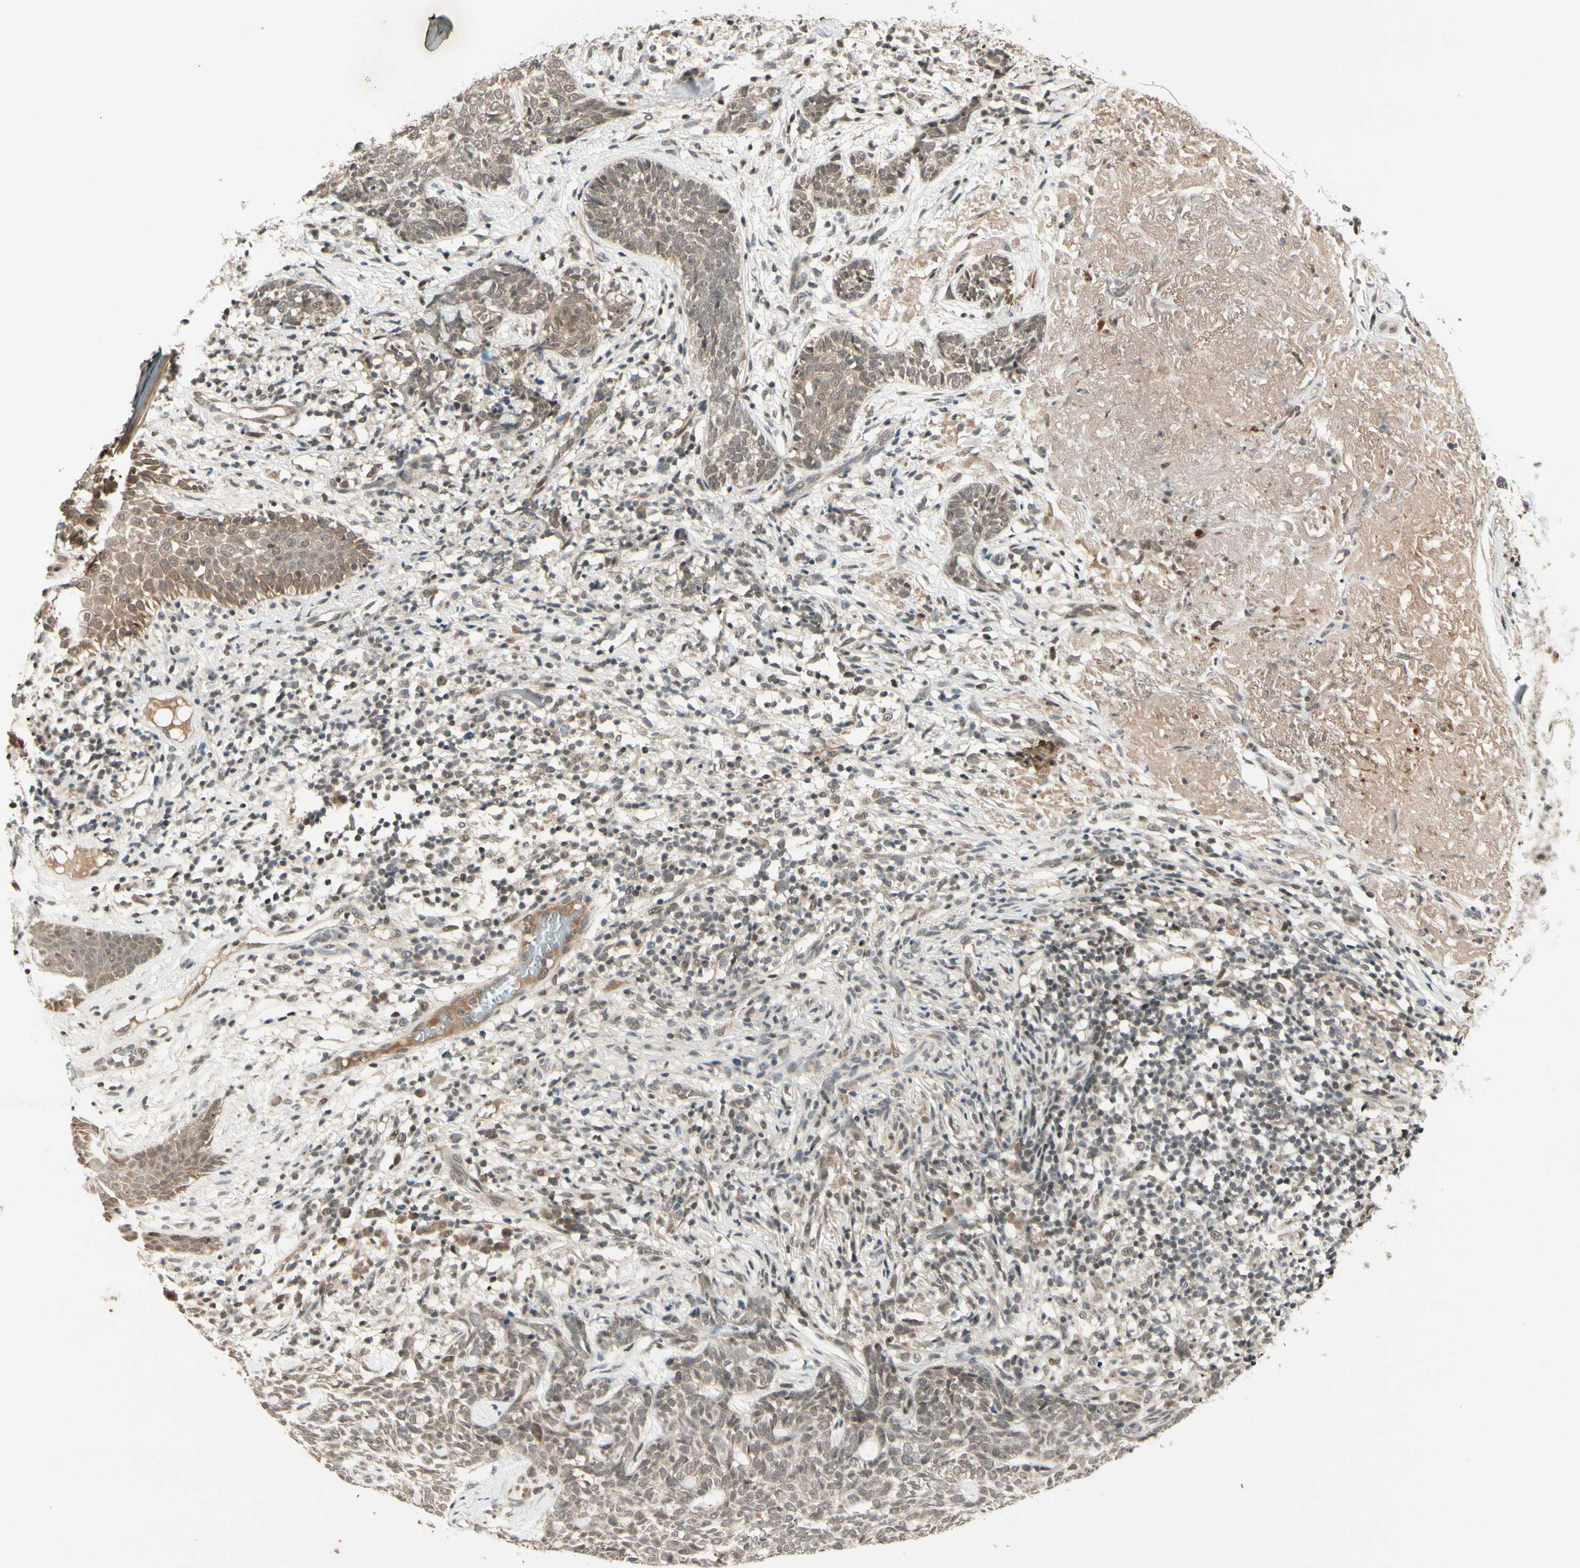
{"staining": {"intensity": "weak", "quantity": "<25%", "location": "cytoplasmic/membranous,nuclear"}, "tissue": "skin cancer", "cell_type": "Tumor cells", "image_type": "cancer", "snomed": [{"axis": "morphology", "description": "Basal cell carcinoma"}, {"axis": "topography", "description": "Skin"}], "caption": "Protein analysis of skin cancer displays no significant staining in tumor cells.", "gene": "CDK11A", "patient": {"sex": "female", "age": 84}}